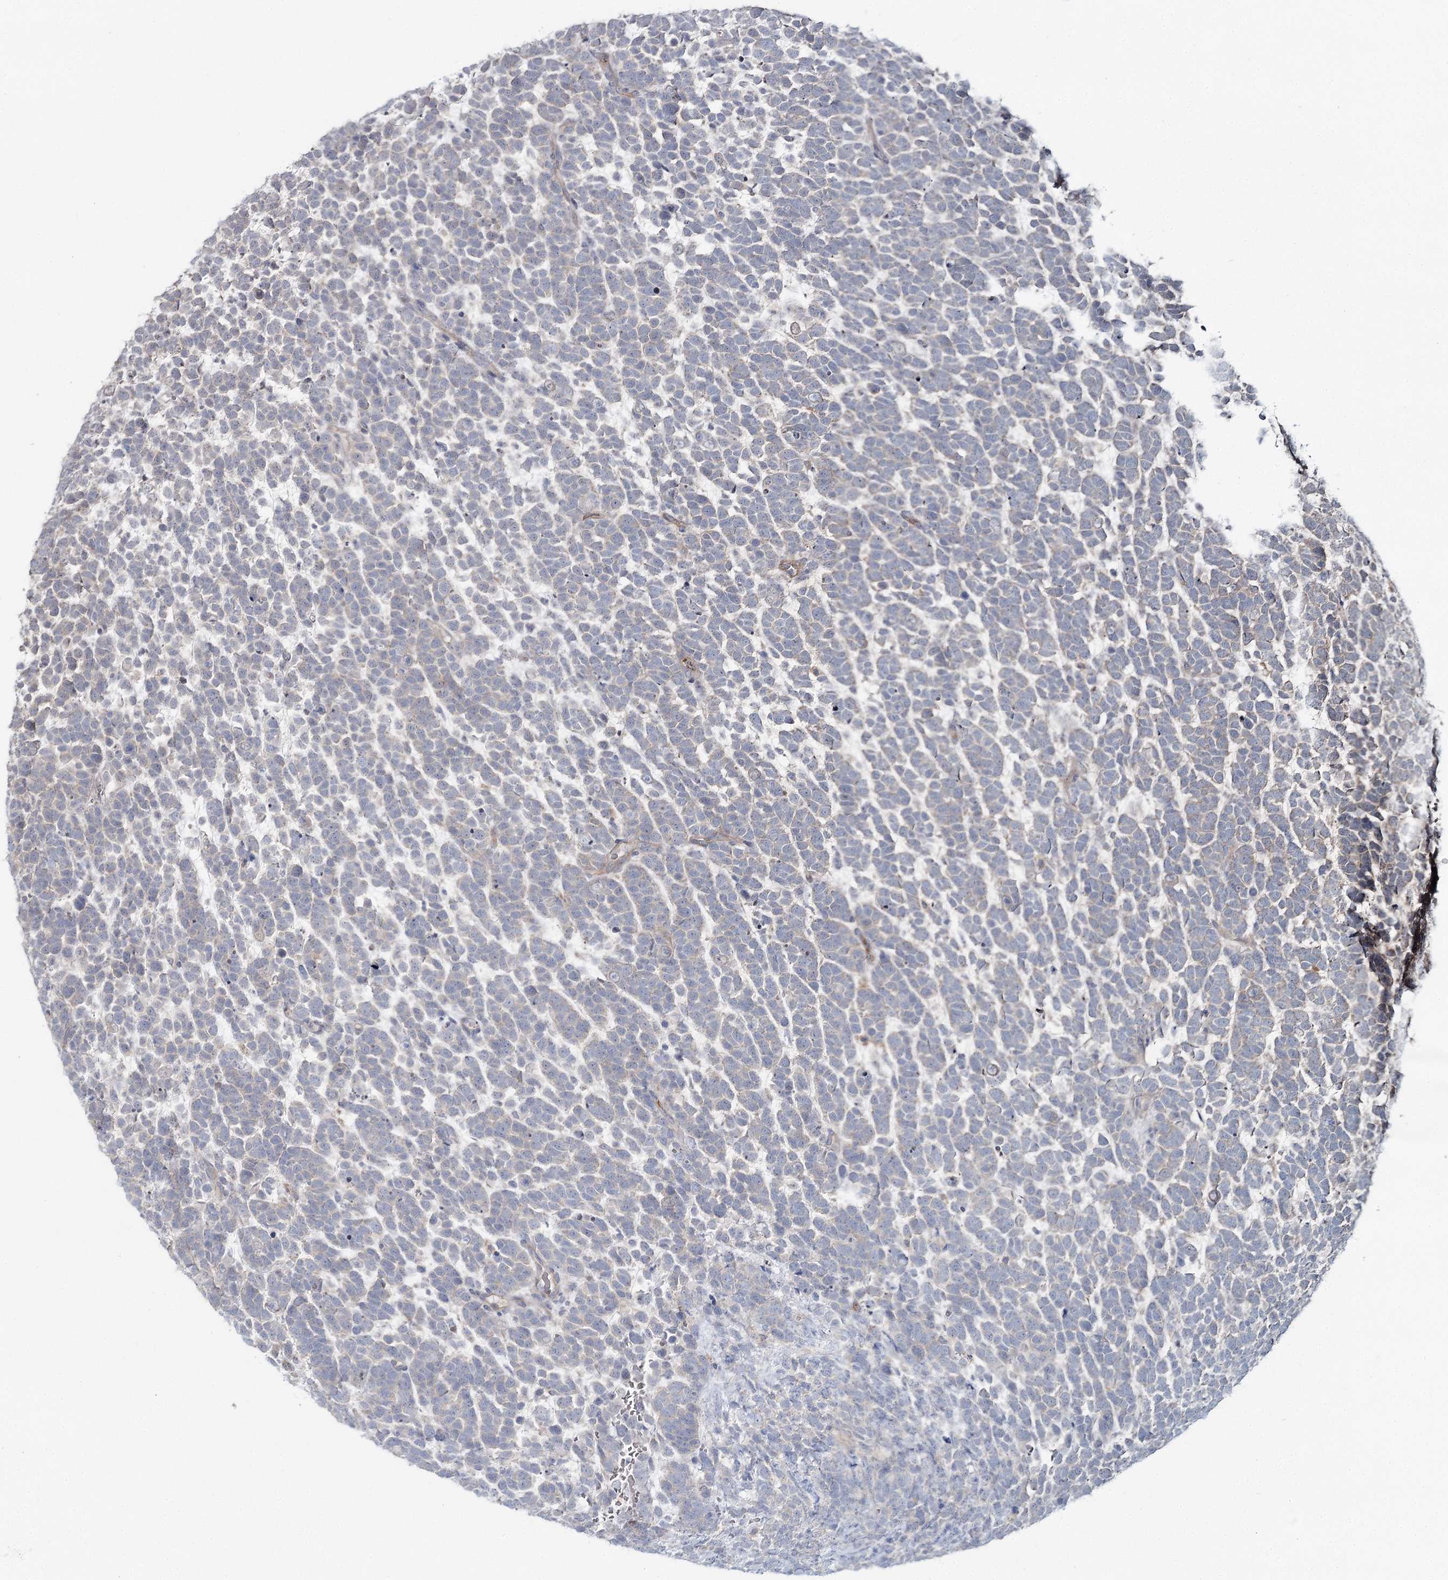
{"staining": {"intensity": "negative", "quantity": "none", "location": "none"}, "tissue": "urothelial cancer", "cell_type": "Tumor cells", "image_type": "cancer", "snomed": [{"axis": "morphology", "description": "Urothelial carcinoma, High grade"}, {"axis": "topography", "description": "Urinary bladder"}], "caption": "IHC histopathology image of neoplastic tissue: human urothelial cancer stained with DAB (3,3'-diaminobenzidine) shows no significant protein positivity in tumor cells.", "gene": "WDR44", "patient": {"sex": "female", "age": 82}}